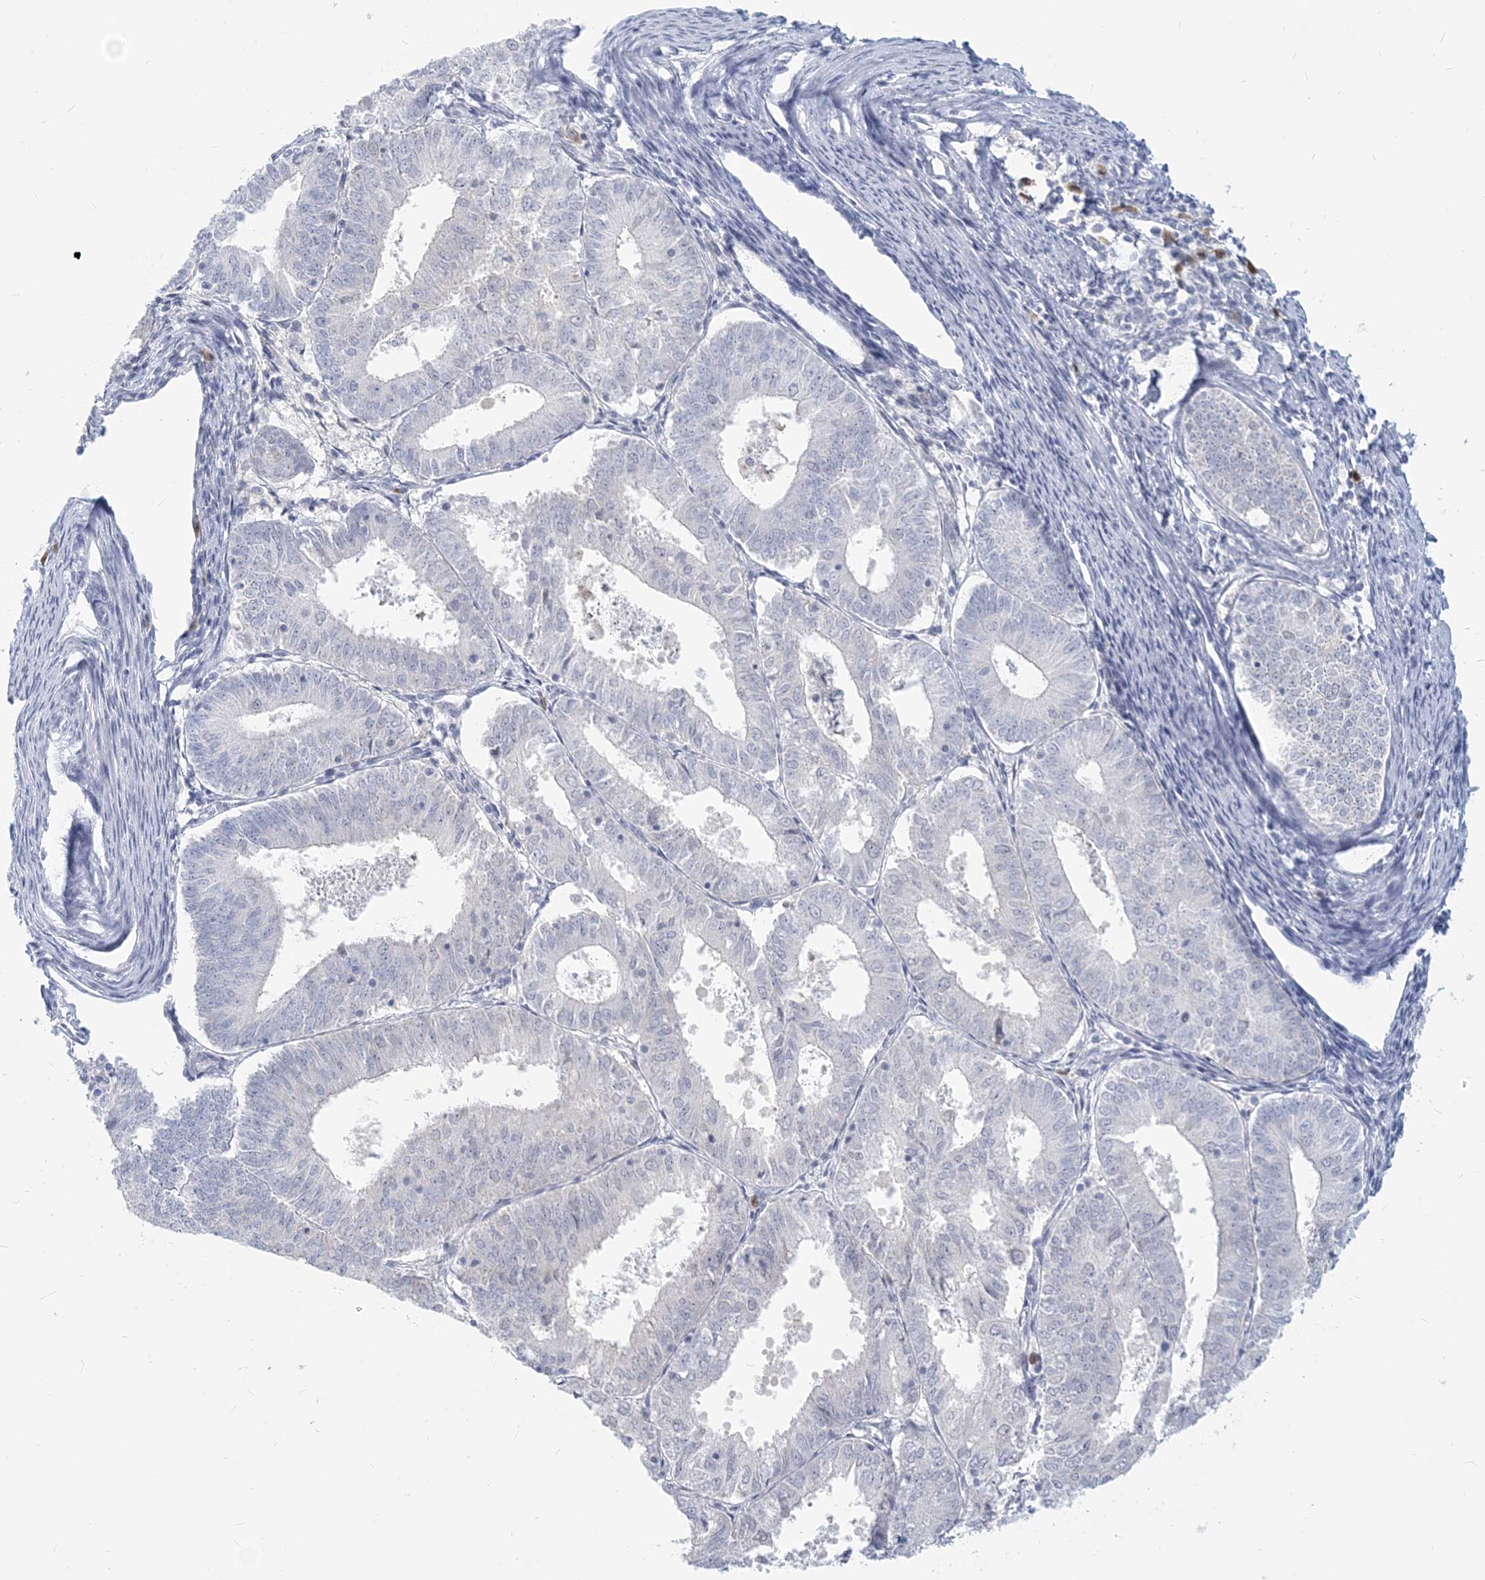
{"staining": {"intensity": "negative", "quantity": "none", "location": "none"}, "tissue": "endometrial cancer", "cell_type": "Tumor cells", "image_type": "cancer", "snomed": [{"axis": "morphology", "description": "Adenocarcinoma, NOS"}, {"axis": "topography", "description": "Endometrium"}], "caption": "IHC image of human endometrial cancer (adenocarcinoma) stained for a protein (brown), which reveals no staining in tumor cells. (IHC, brightfield microscopy, high magnification).", "gene": "GMPPA", "patient": {"sex": "female", "age": 57}}